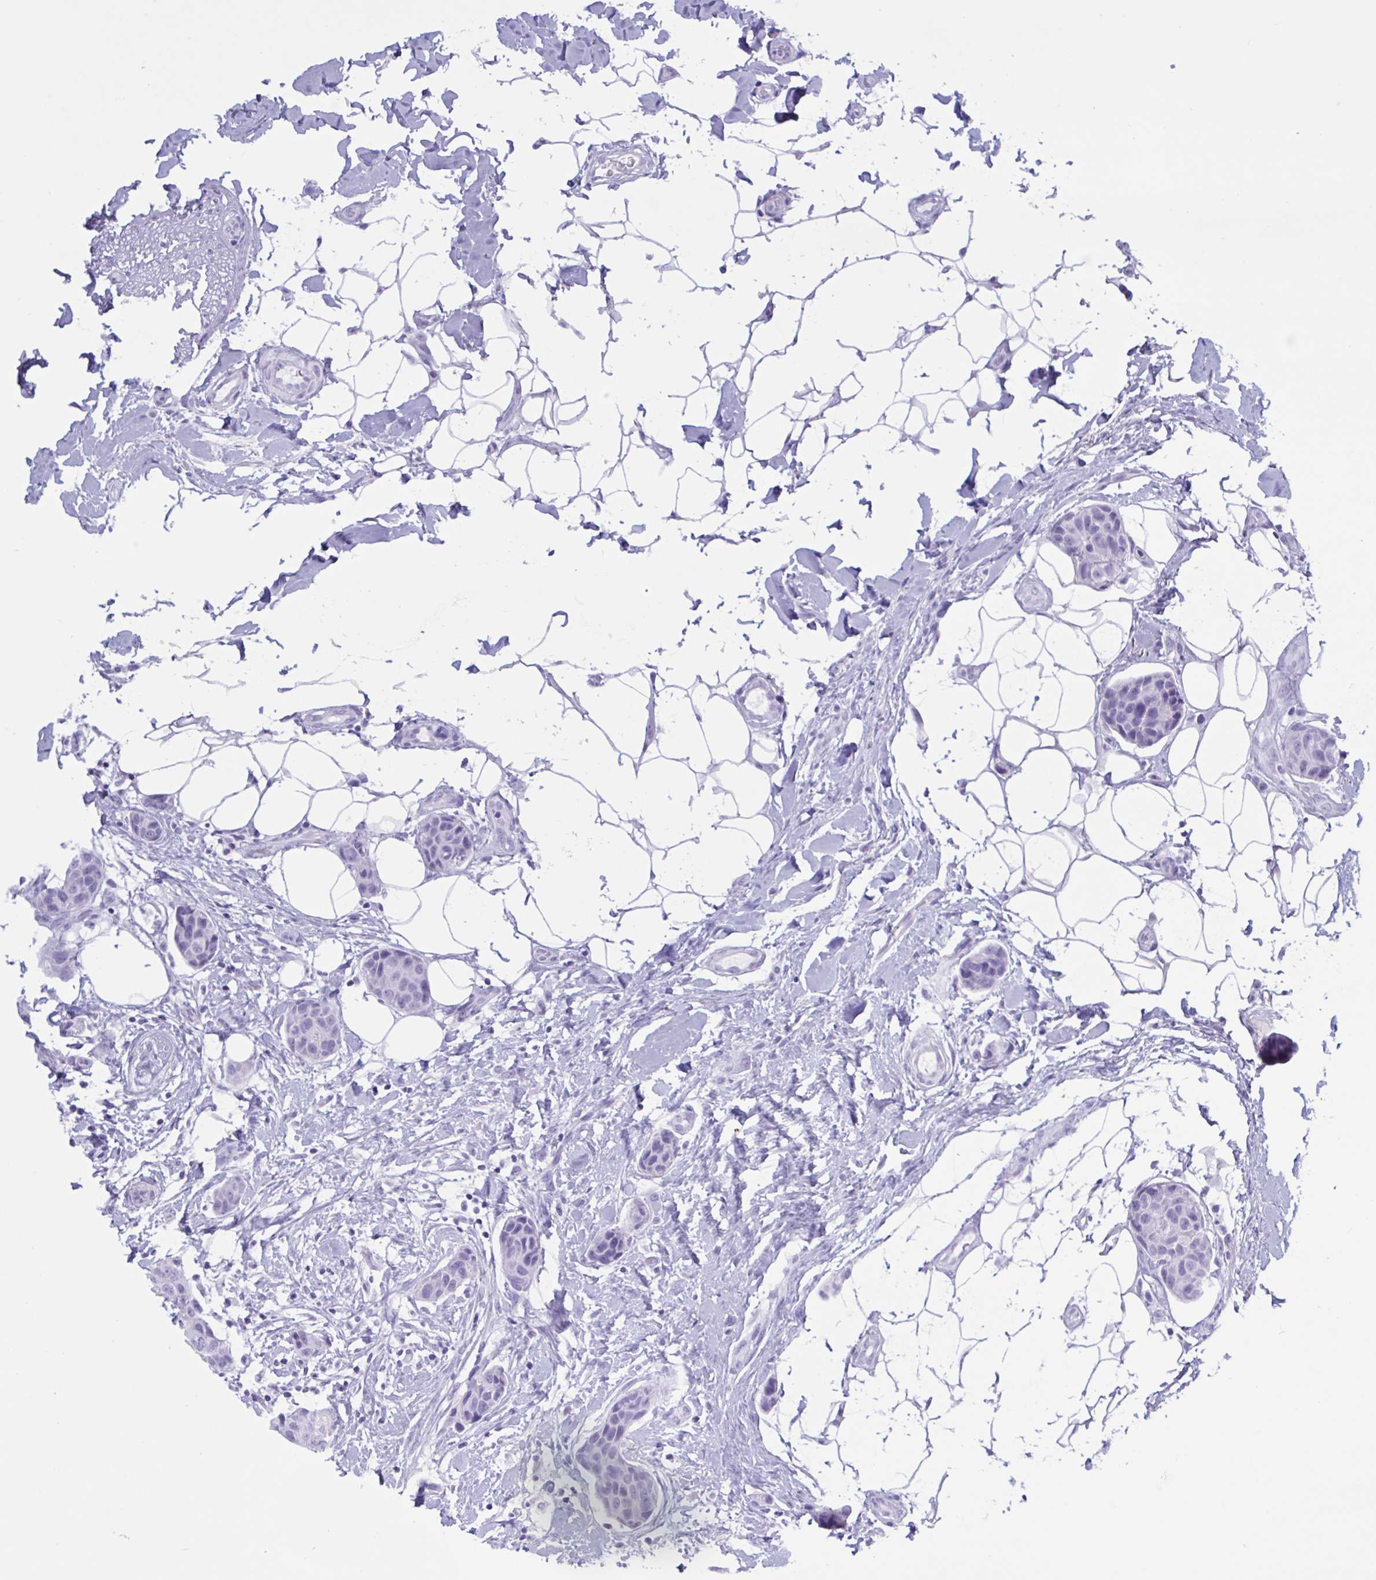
{"staining": {"intensity": "negative", "quantity": "none", "location": "none"}, "tissue": "breast cancer", "cell_type": "Tumor cells", "image_type": "cancer", "snomed": [{"axis": "morphology", "description": "Duct carcinoma"}, {"axis": "topography", "description": "Breast"}, {"axis": "topography", "description": "Lymph node"}], "caption": "IHC photomicrograph of breast cancer (infiltrating ductal carcinoma) stained for a protein (brown), which displays no staining in tumor cells.", "gene": "MRGPRG", "patient": {"sex": "female", "age": 80}}